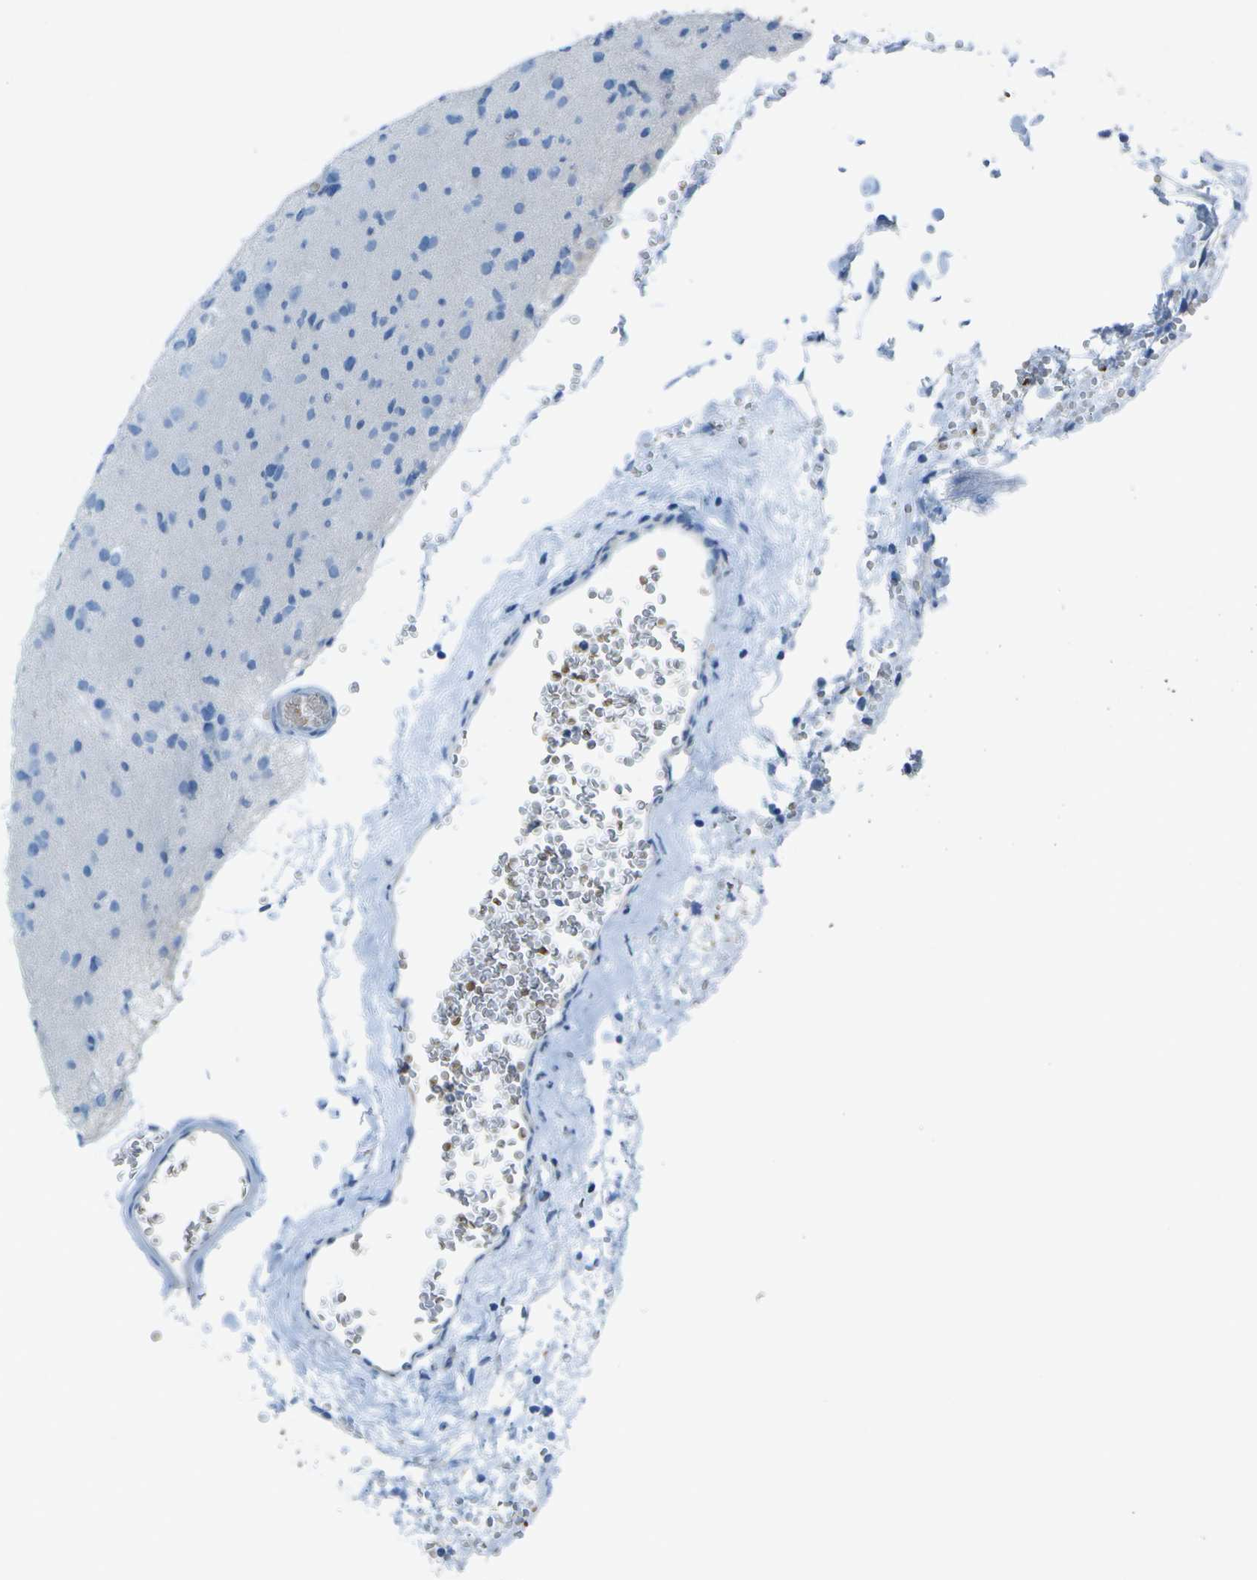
{"staining": {"intensity": "negative", "quantity": "none", "location": "none"}, "tissue": "glioma", "cell_type": "Tumor cells", "image_type": "cancer", "snomed": [{"axis": "morphology", "description": "Glioma, malignant, Low grade"}, {"axis": "topography", "description": "Brain"}], "caption": "Tumor cells show no significant expression in glioma. (Stains: DAB (3,3'-diaminobenzidine) immunohistochemistry with hematoxylin counter stain, Microscopy: brightfield microscopy at high magnification).", "gene": "ASL", "patient": {"sex": "female", "age": 22}}